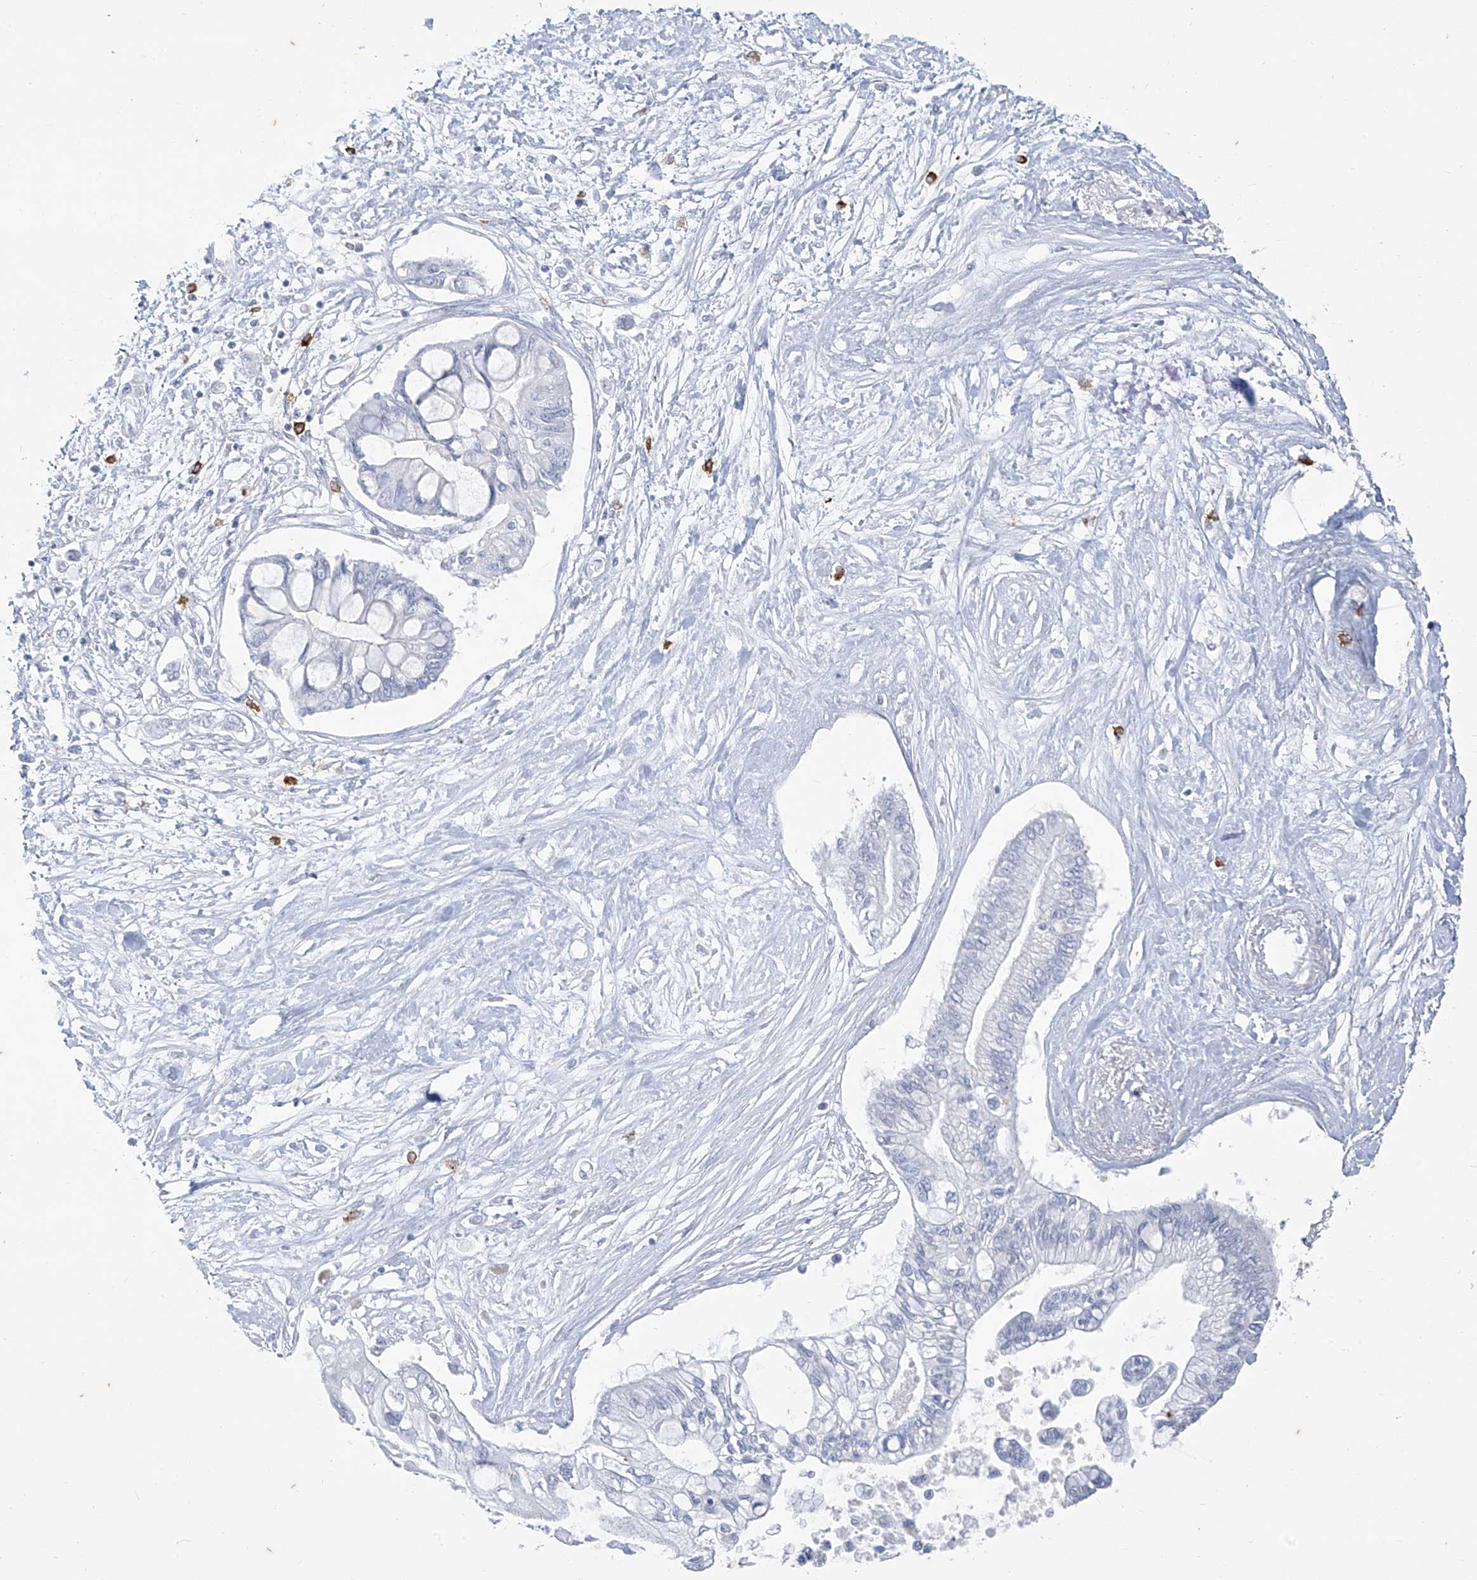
{"staining": {"intensity": "negative", "quantity": "none", "location": "none"}, "tissue": "pancreatic cancer", "cell_type": "Tumor cells", "image_type": "cancer", "snomed": [{"axis": "morphology", "description": "Adenocarcinoma, NOS"}, {"axis": "topography", "description": "Pancreas"}], "caption": "The micrograph demonstrates no significant expression in tumor cells of pancreatic cancer.", "gene": "CX3CR1", "patient": {"sex": "female", "age": 77}}